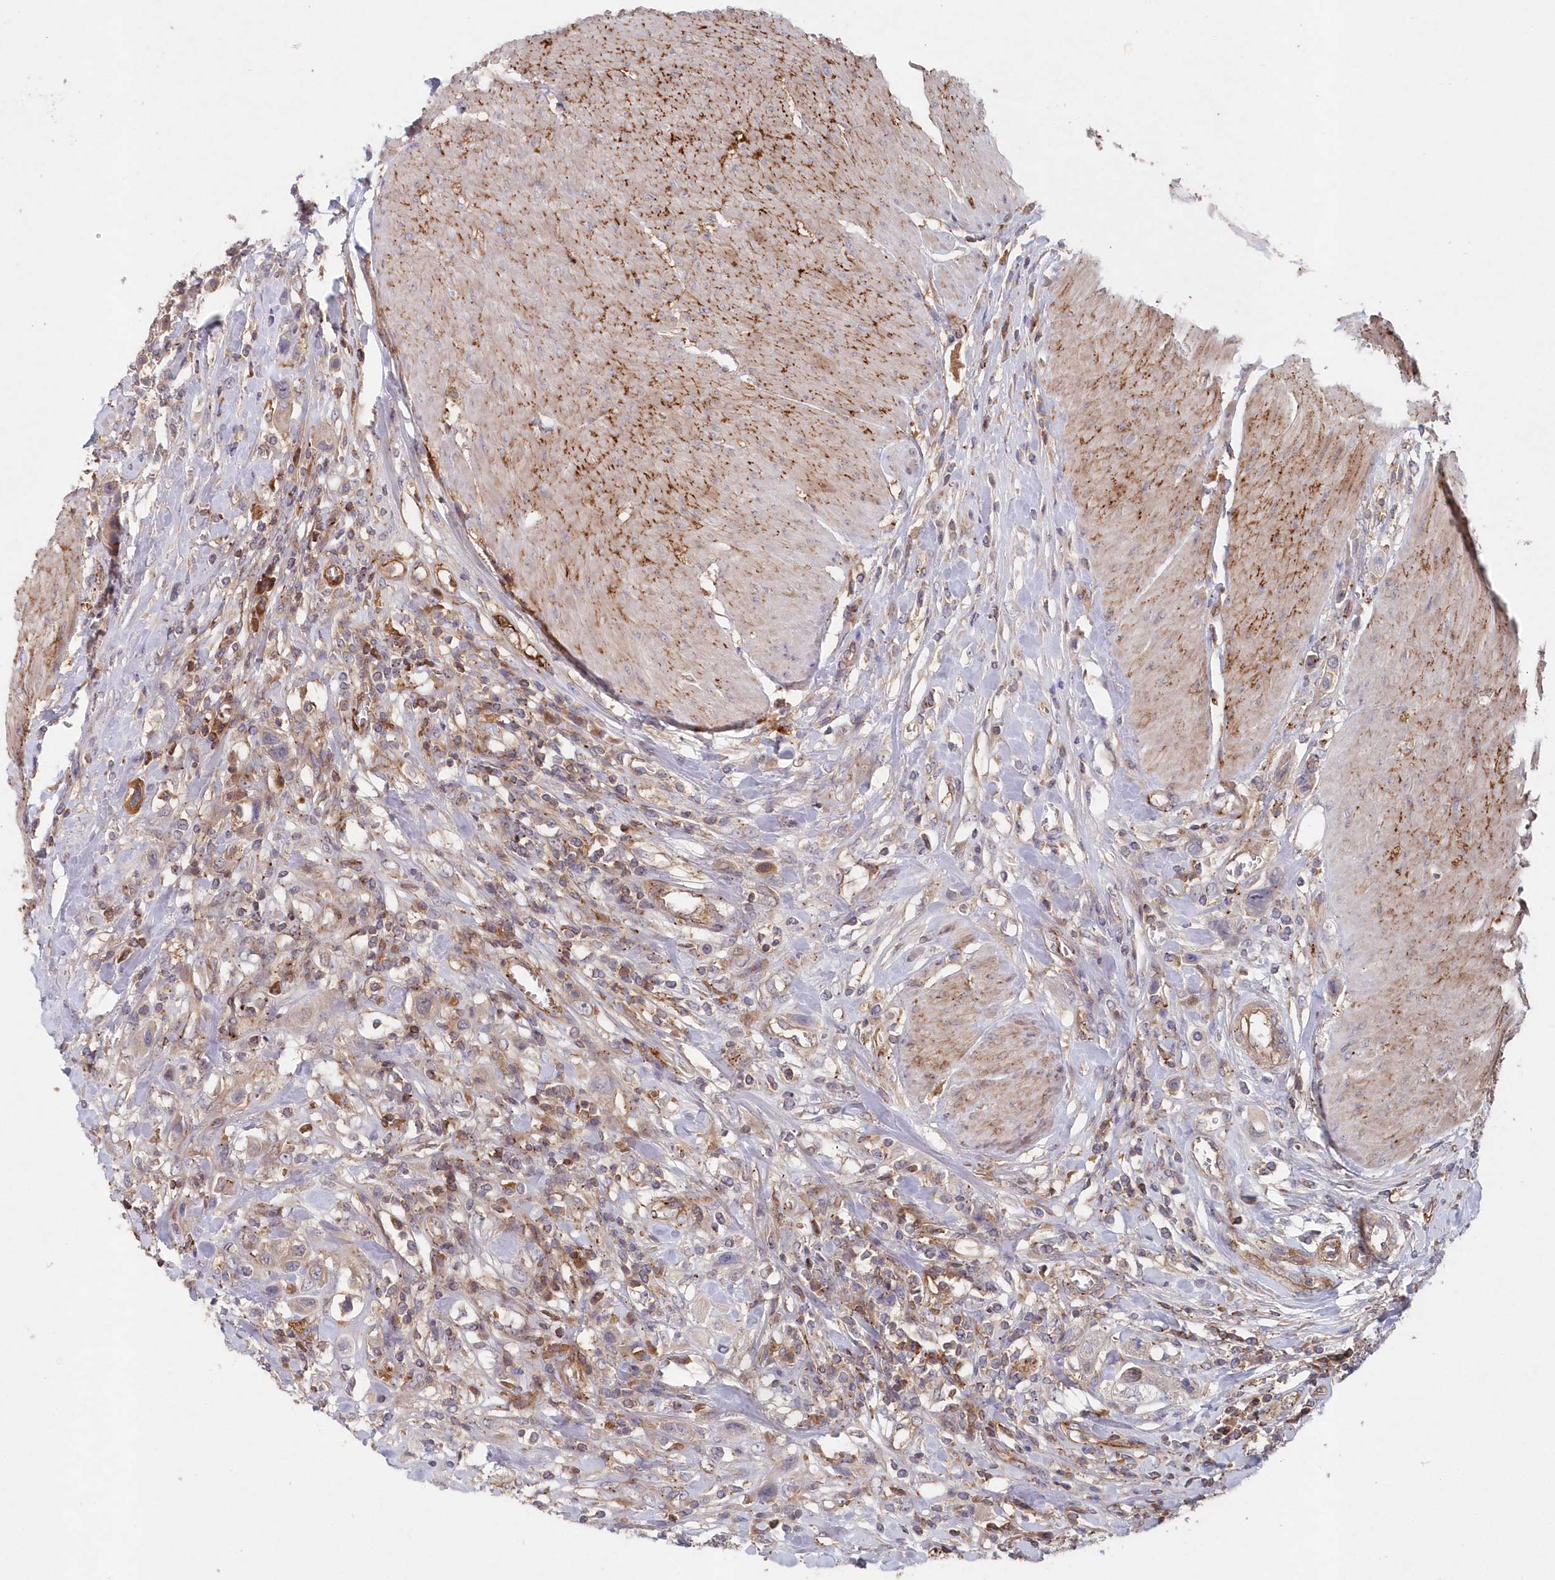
{"staining": {"intensity": "negative", "quantity": "none", "location": "none"}, "tissue": "urothelial cancer", "cell_type": "Tumor cells", "image_type": "cancer", "snomed": [{"axis": "morphology", "description": "Urothelial carcinoma, High grade"}, {"axis": "topography", "description": "Urinary bladder"}], "caption": "This is a photomicrograph of immunohistochemistry staining of urothelial cancer, which shows no positivity in tumor cells. (Stains: DAB (3,3'-diaminobenzidine) immunohistochemistry (IHC) with hematoxylin counter stain, Microscopy: brightfield microscopy at high magnification).", "gene": "ABHD14B", "patient": {"sex": "male", "age": 50}}